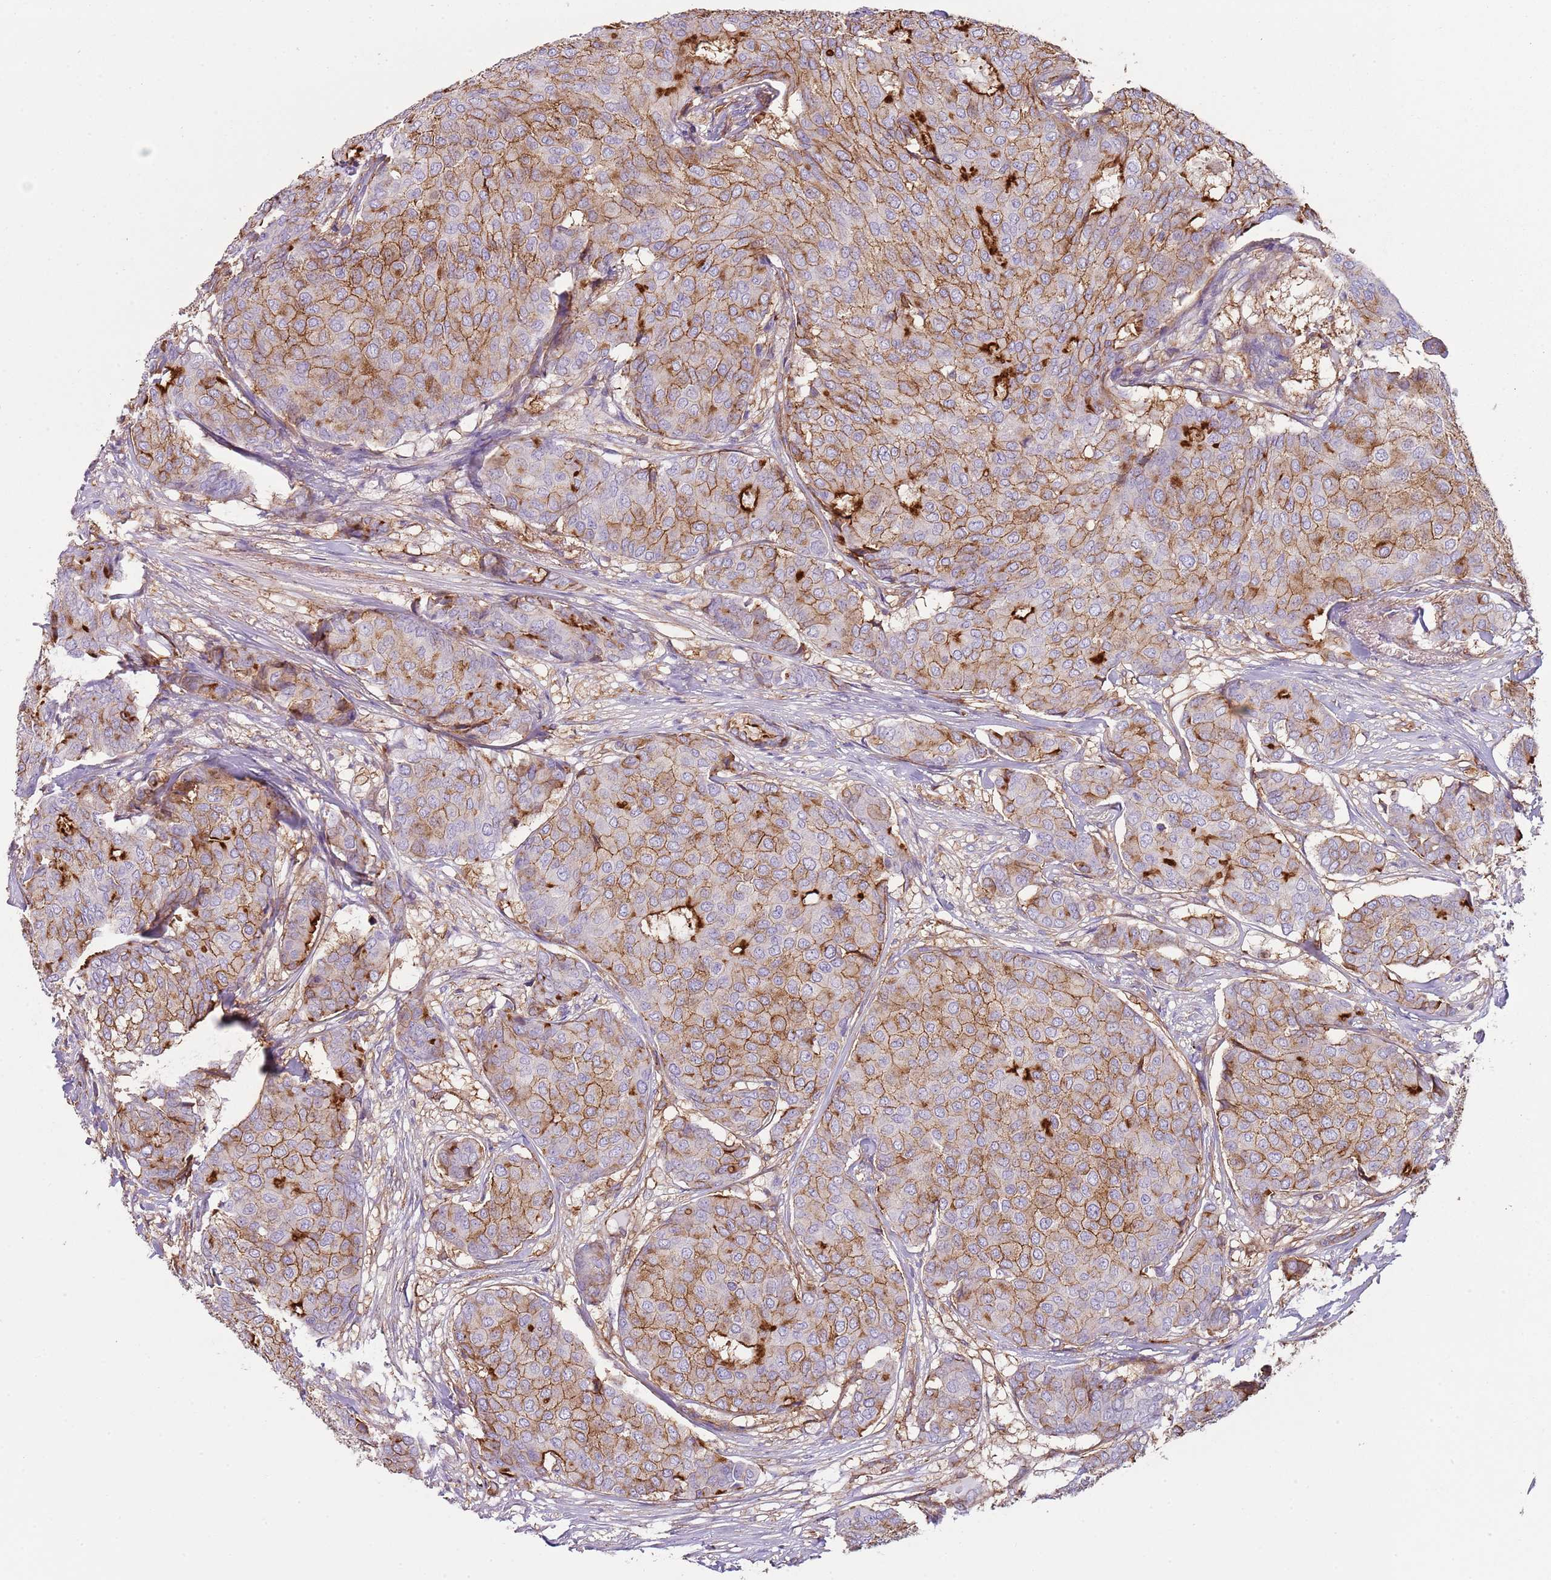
{"staining": {"intensity": "moderate", "quantity": ">75%", "location": "cytoplasmic/membranous"}, "tissue": "breast cancer", "cell_type": "Tumor cells", "image_type": "cancer", "snomed": [{"axis": "morphology", "description": "Duct carcinoma"}, {"axis": "topography", "description": "Breast"}], "caption": "Human breast cancer (invasive ductal carcinoma) stained with a protein marker displays moderate staining in tumor cells.", "gene": "GNAI3", "patient": {"sex": "female", "age": 75}}